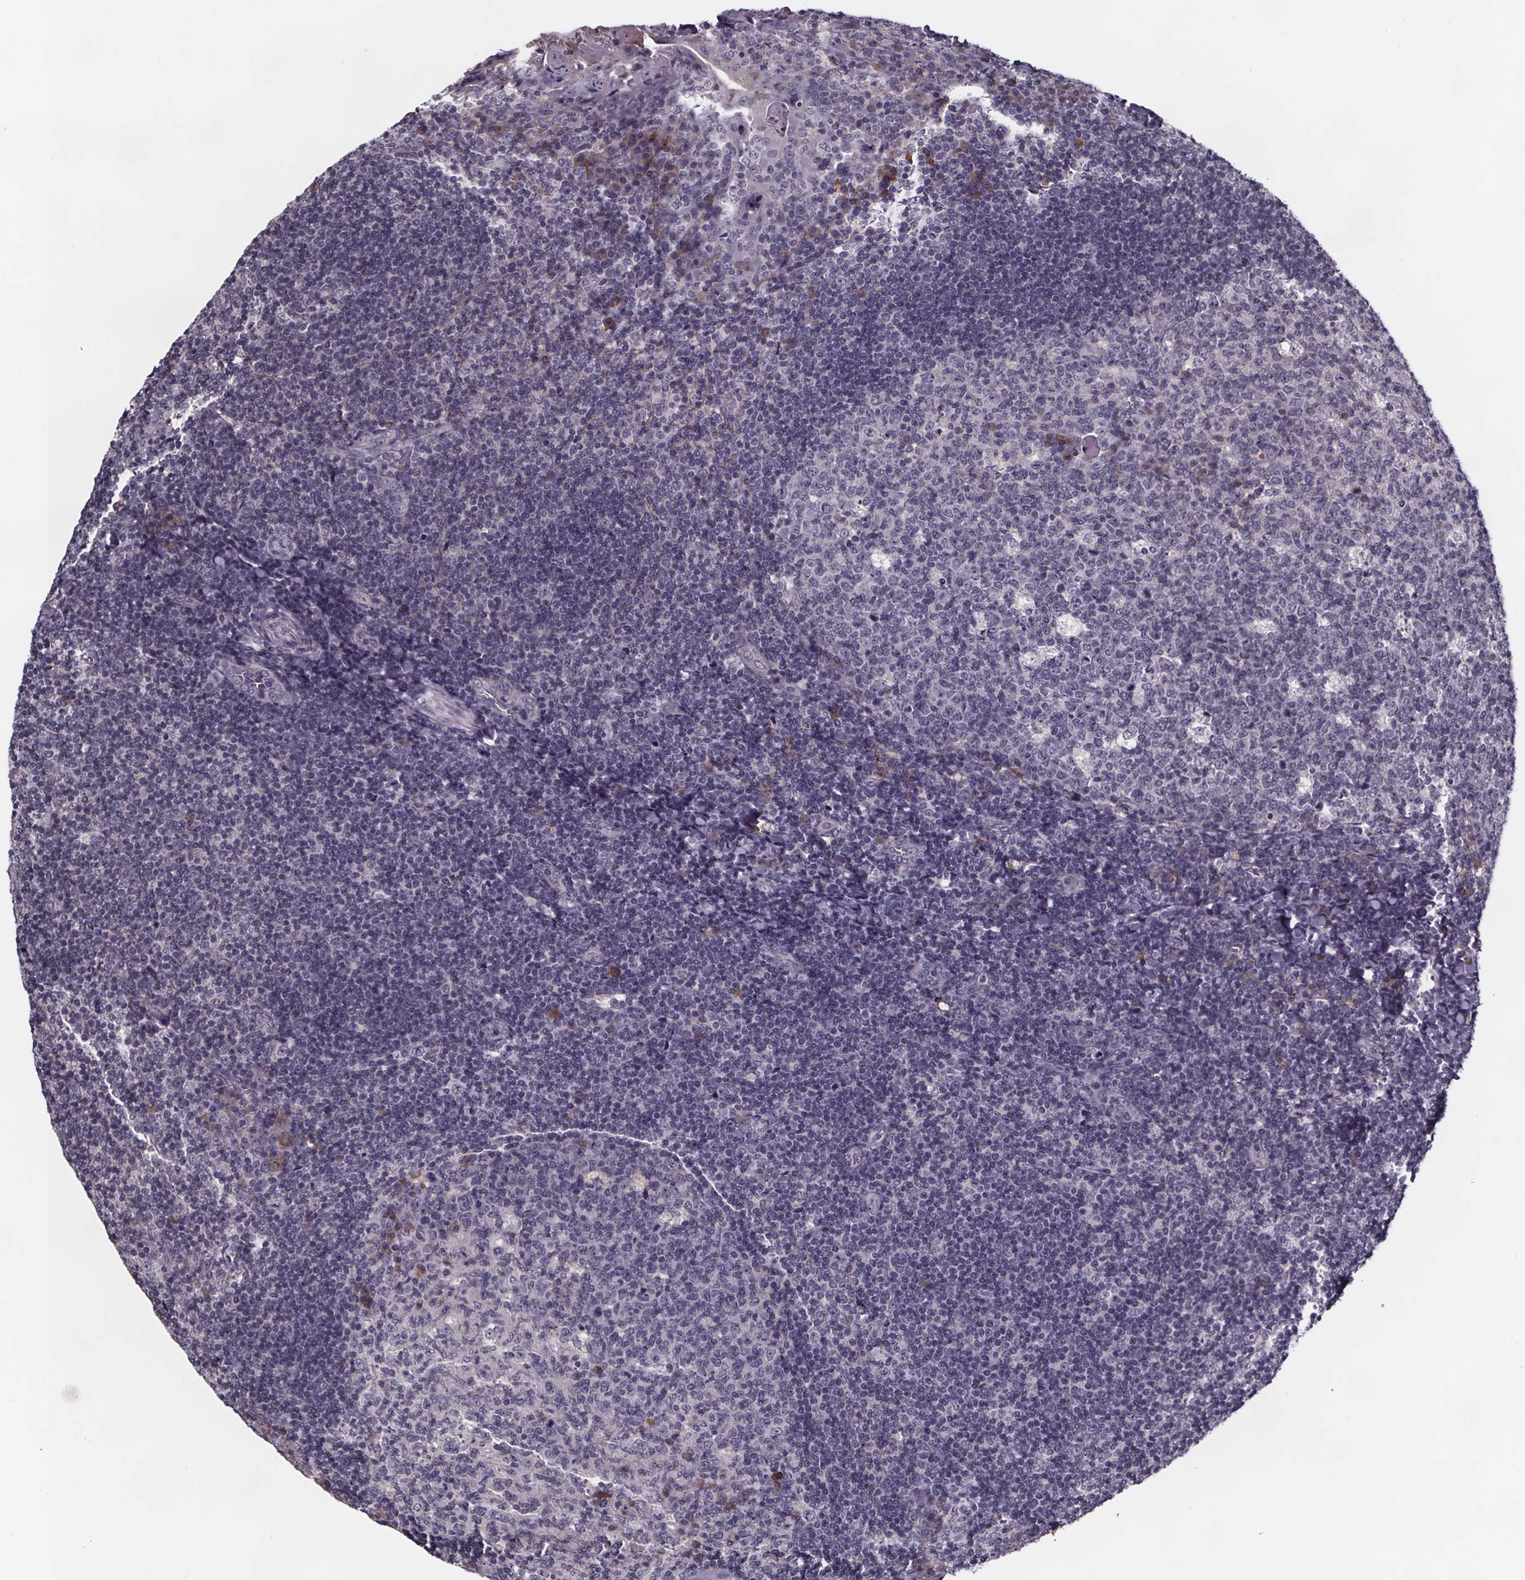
{"staining": {"intensity": "negative", "quantity": "none", "location": "none"}, "tissue": "tonsil", "cell_type": "Germinal center cells", "image_type": "normal", "snomed": [{"axis": "morphology", "description": "Normal tissue, NOS"}, {"axis": "topography", "description": "Tonsil"}], "caption": "Immunohistochemistry histopathology image of unremarkable tonsil: tonsil stained with DAB shows no significant protein expression in germinal center cells.", "gene": "NPHP4", "patient": {"sex": "male", "age": 17}}